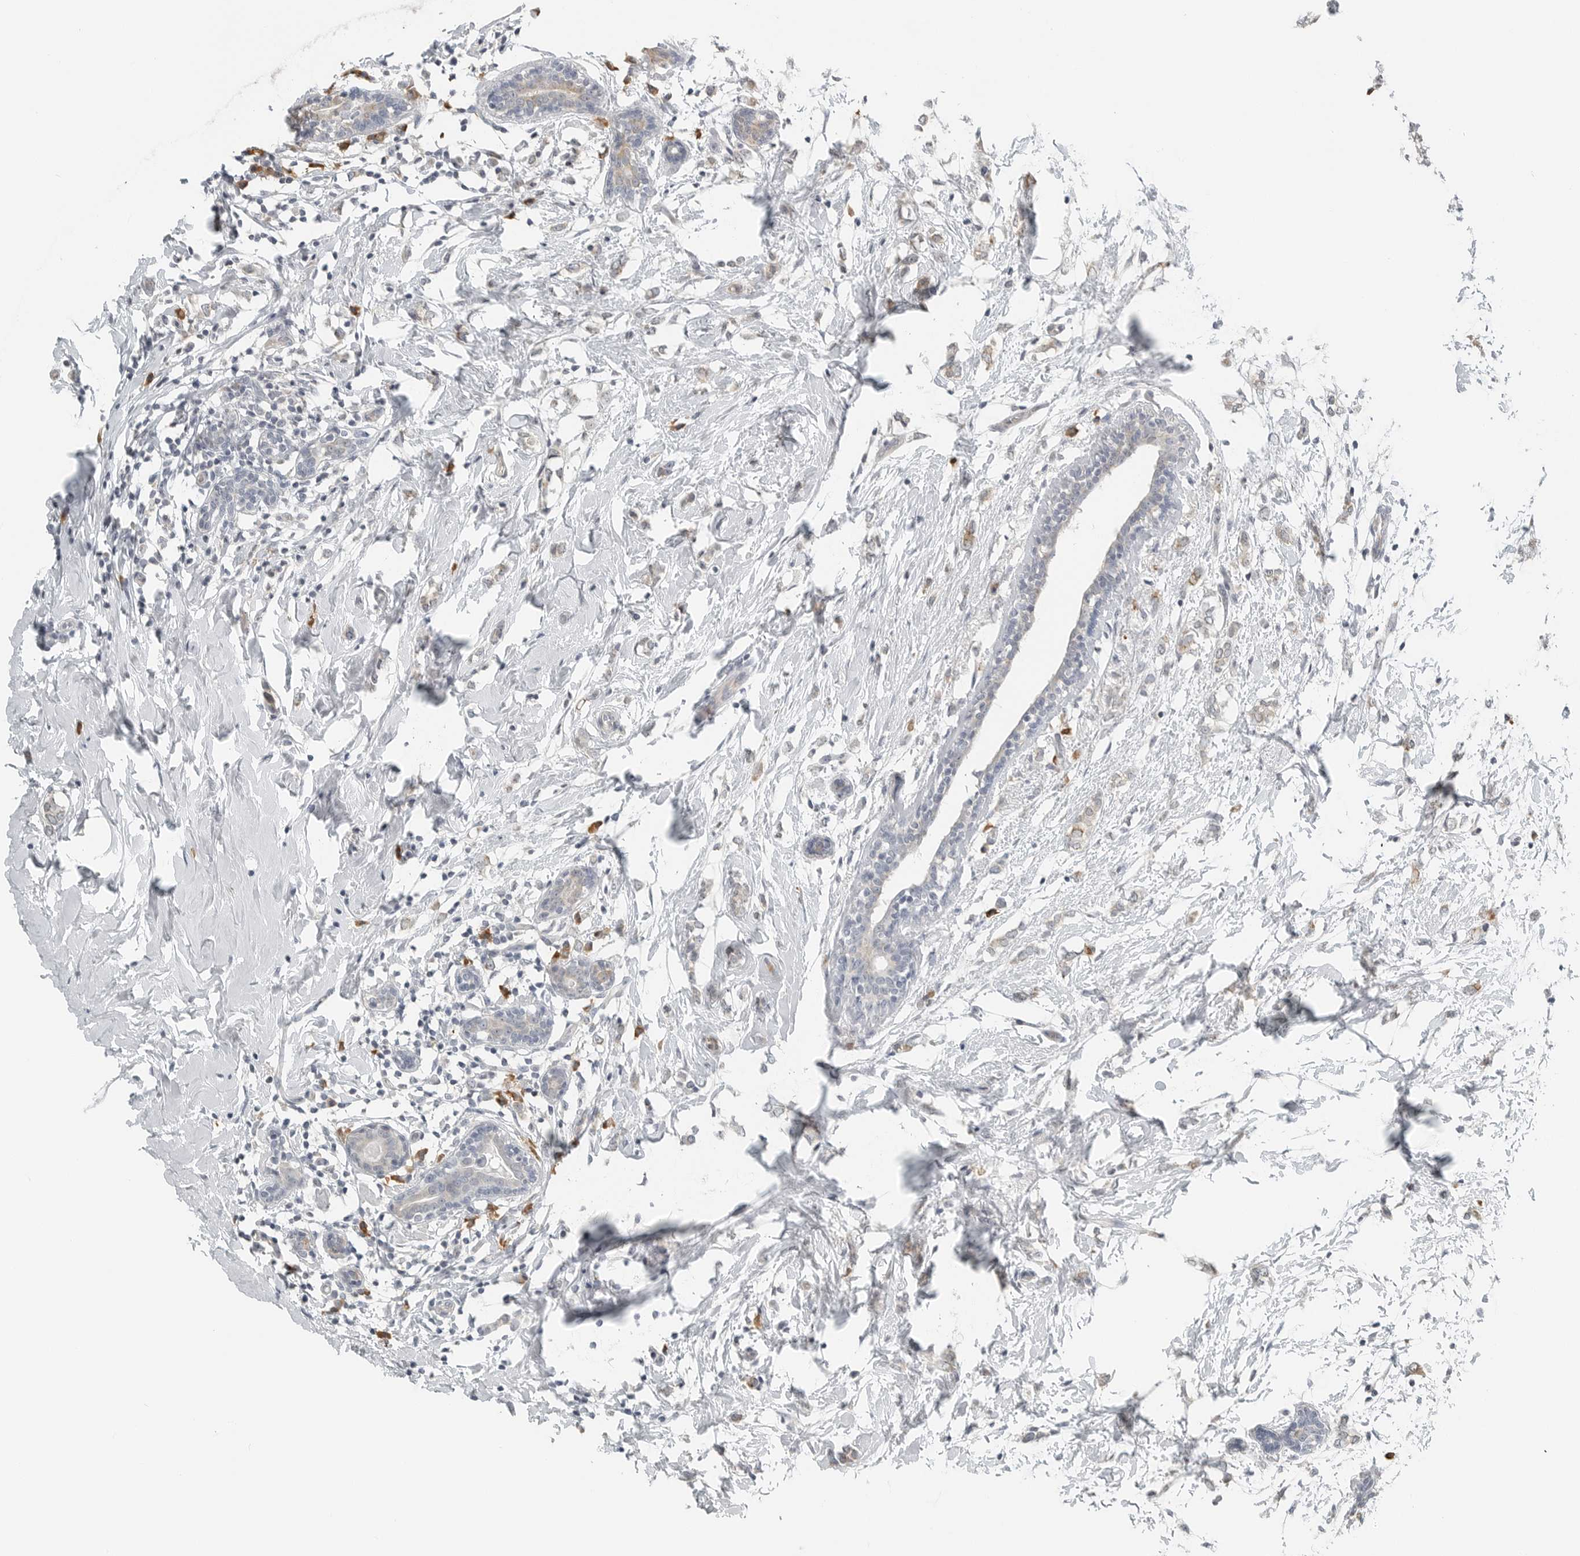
{"staining": {"intensity": "weak", "quantity": "25%-75%", "location": "cytoplasmic/membranous"}, "tissue": "breast cancer", "cell_type": "Tumor cells", "image_type": "cancer", "snomed": [{"axis": "morphology", "description": "Normal tissue, NOS"}, {"axis": "morphology", "description": "Lobular carcinoma"}, {"axis": "topography", "description": "Breast"}], "caption": "Protein positivity by immunohistochemistry (IHC) displays weak cytoplasmic/membranous staining in approximately 25%-75% of tumor cells in breast cancer.", "gene": "IL12RB2", "patient": {"sex": "female", "age": 47}}